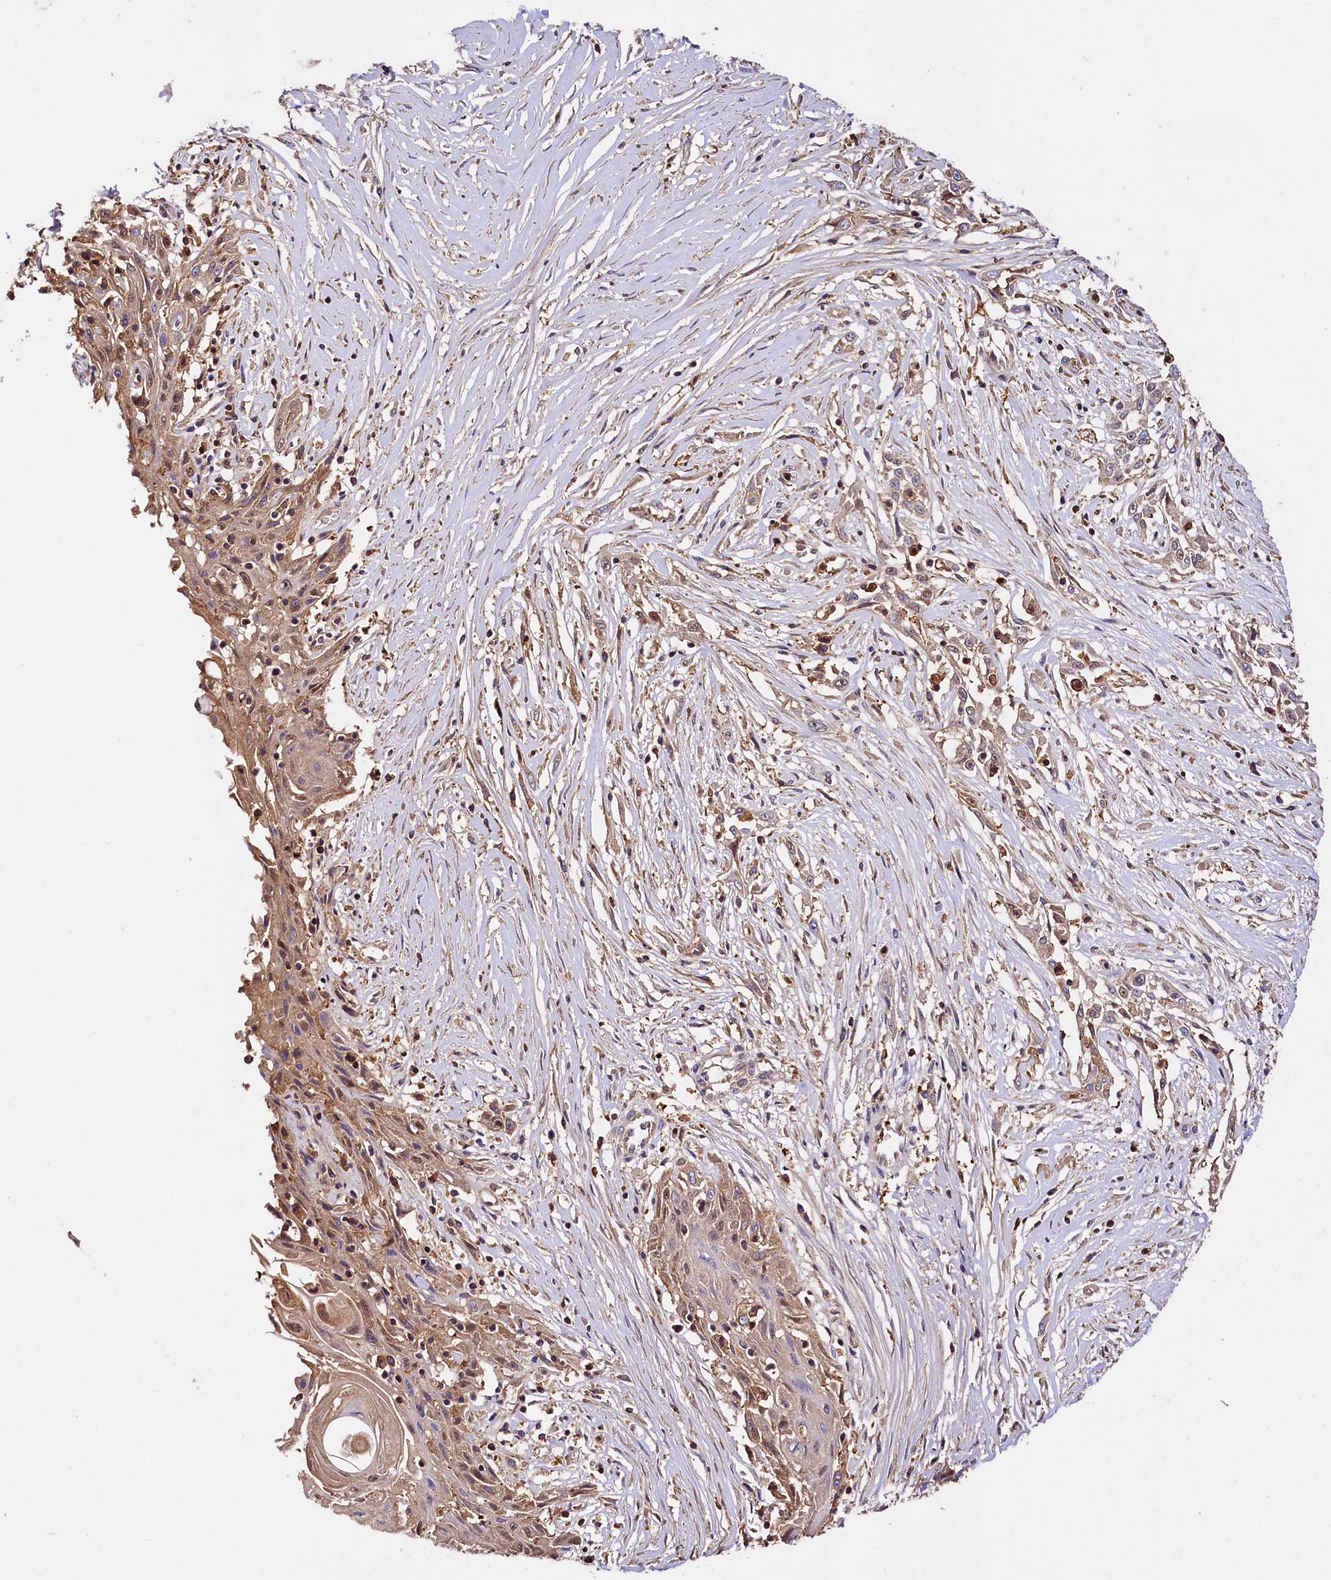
{"staining": {"intensity": "moderate", "quantity": ">75%", "location": "cytoplasmic/membranous,nuclear"}, "tissue": "skin cancer", "cell_type": "Tumor cells", "image_type": "cancer", "snomed": [{"axis": "morphology", "description": "Squamous cell carcinoma, NOS"}, {"axis": "morphology", "description": "Squamous cell carcinoma, metastatic, NOS"}, {"axis": "topography", "description": "Skin"}, {"axis": "topography", "description": "Lymph node"}], "caption": "A brown stain shows moderate cytoplasmic/membranous and nuclear positivity of a protein in human skin cancer (metastatic squamous cell carcinoma) tumor cells.", "gene": "RARS2", "patient": {"sex": "male", "age": 75}}